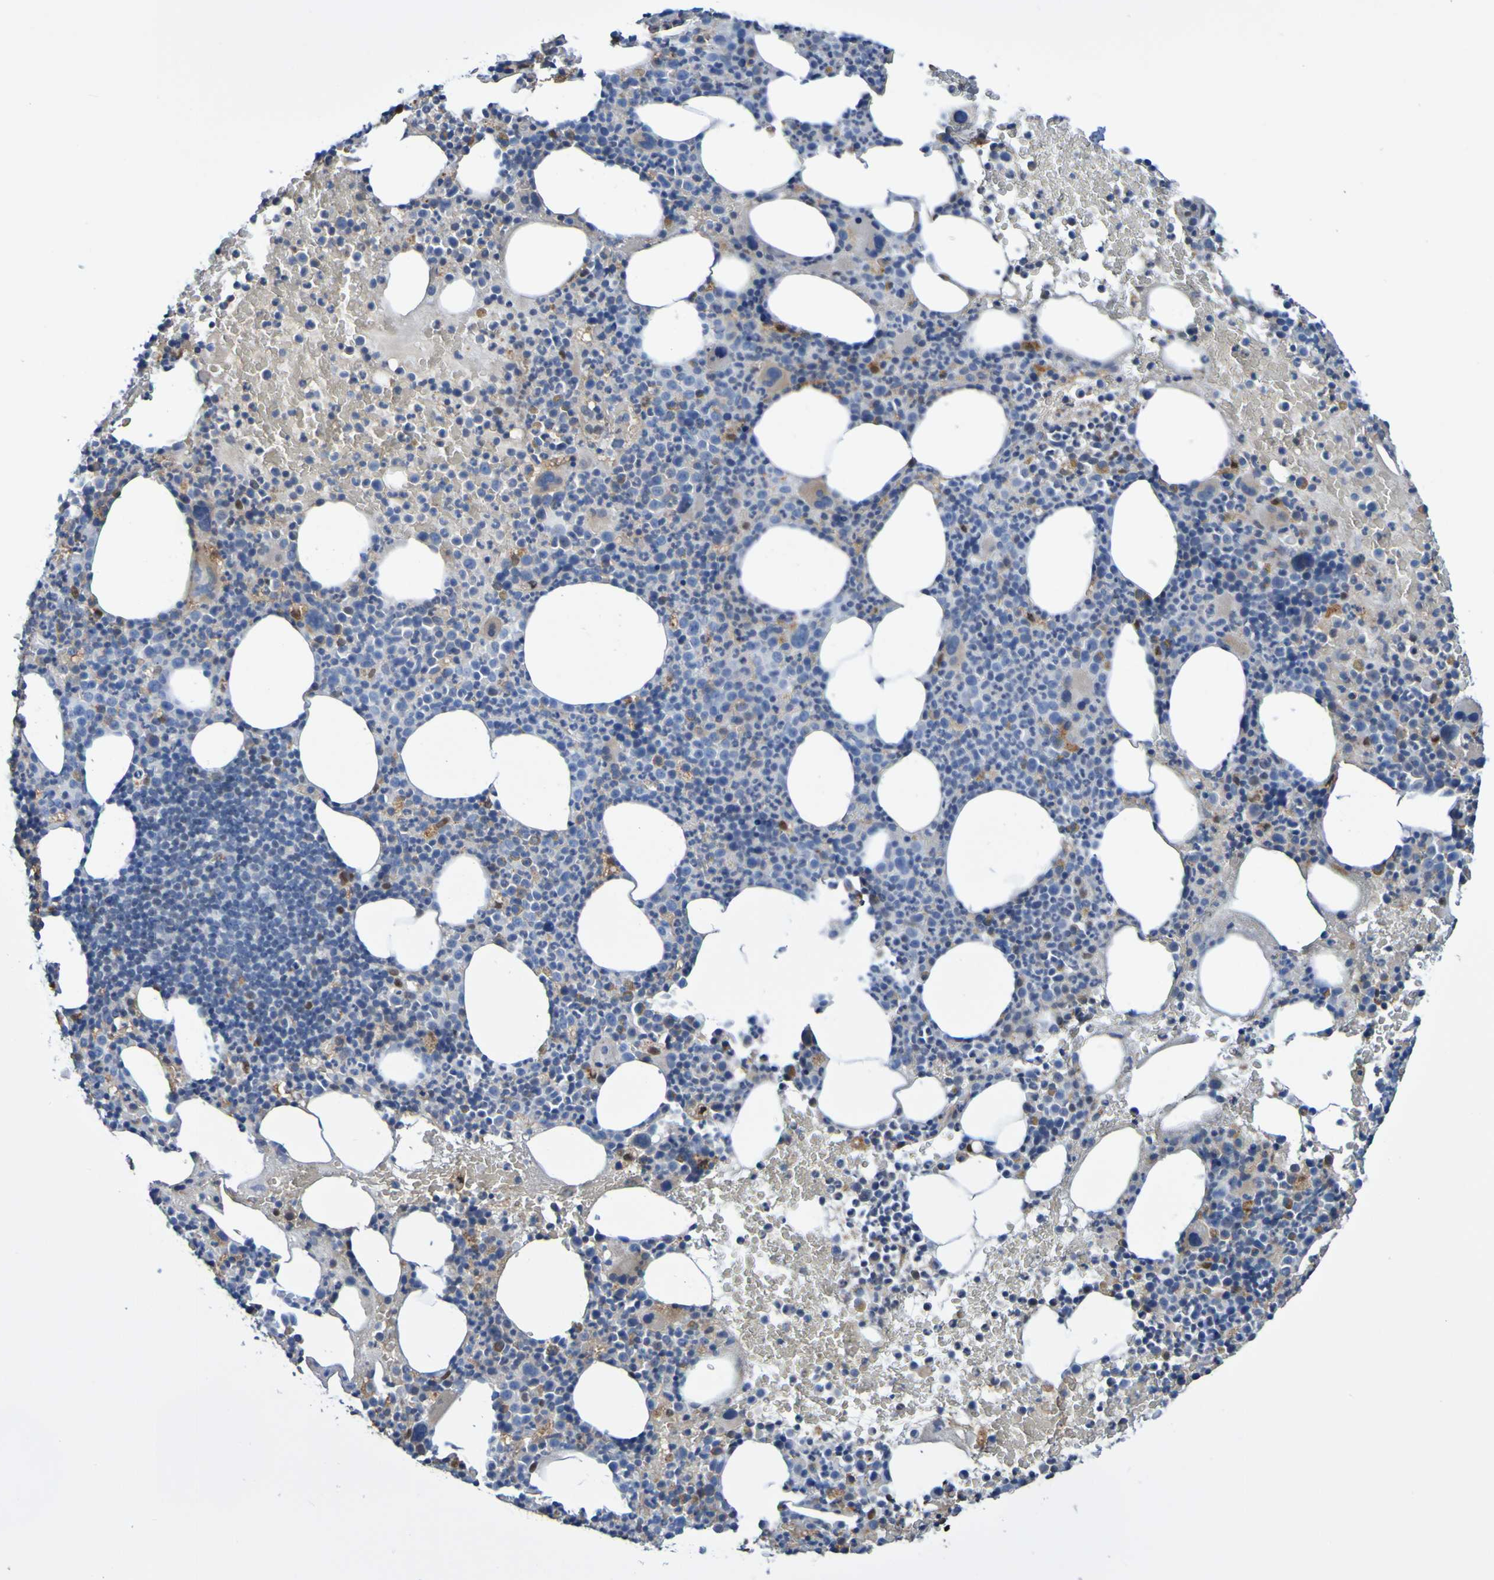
{"staining": {"intensity": "moderate", "quantity": "<25%", "location": "cytoplasmic/membranous,nuclear"}, "tissue": "bone marrow", "cell_type": "Hematopoietic cells", "image_type": "normal", "snomed": [{"axis": "morphology", "description": "Normal tissue, NOS"}, {"axis": "morphology", "description": "Inflammation, NOS"}, {"axis": "topography", "description": "Bone marrow"}], "caption": "Unremarkable bone marrow displays moderate cytoplasmic/membranous,nuclear staining in approximately <25% of hematopoietic cells.", "gene": "METAP2", "patient": {"sex": "male", "age": 73}}